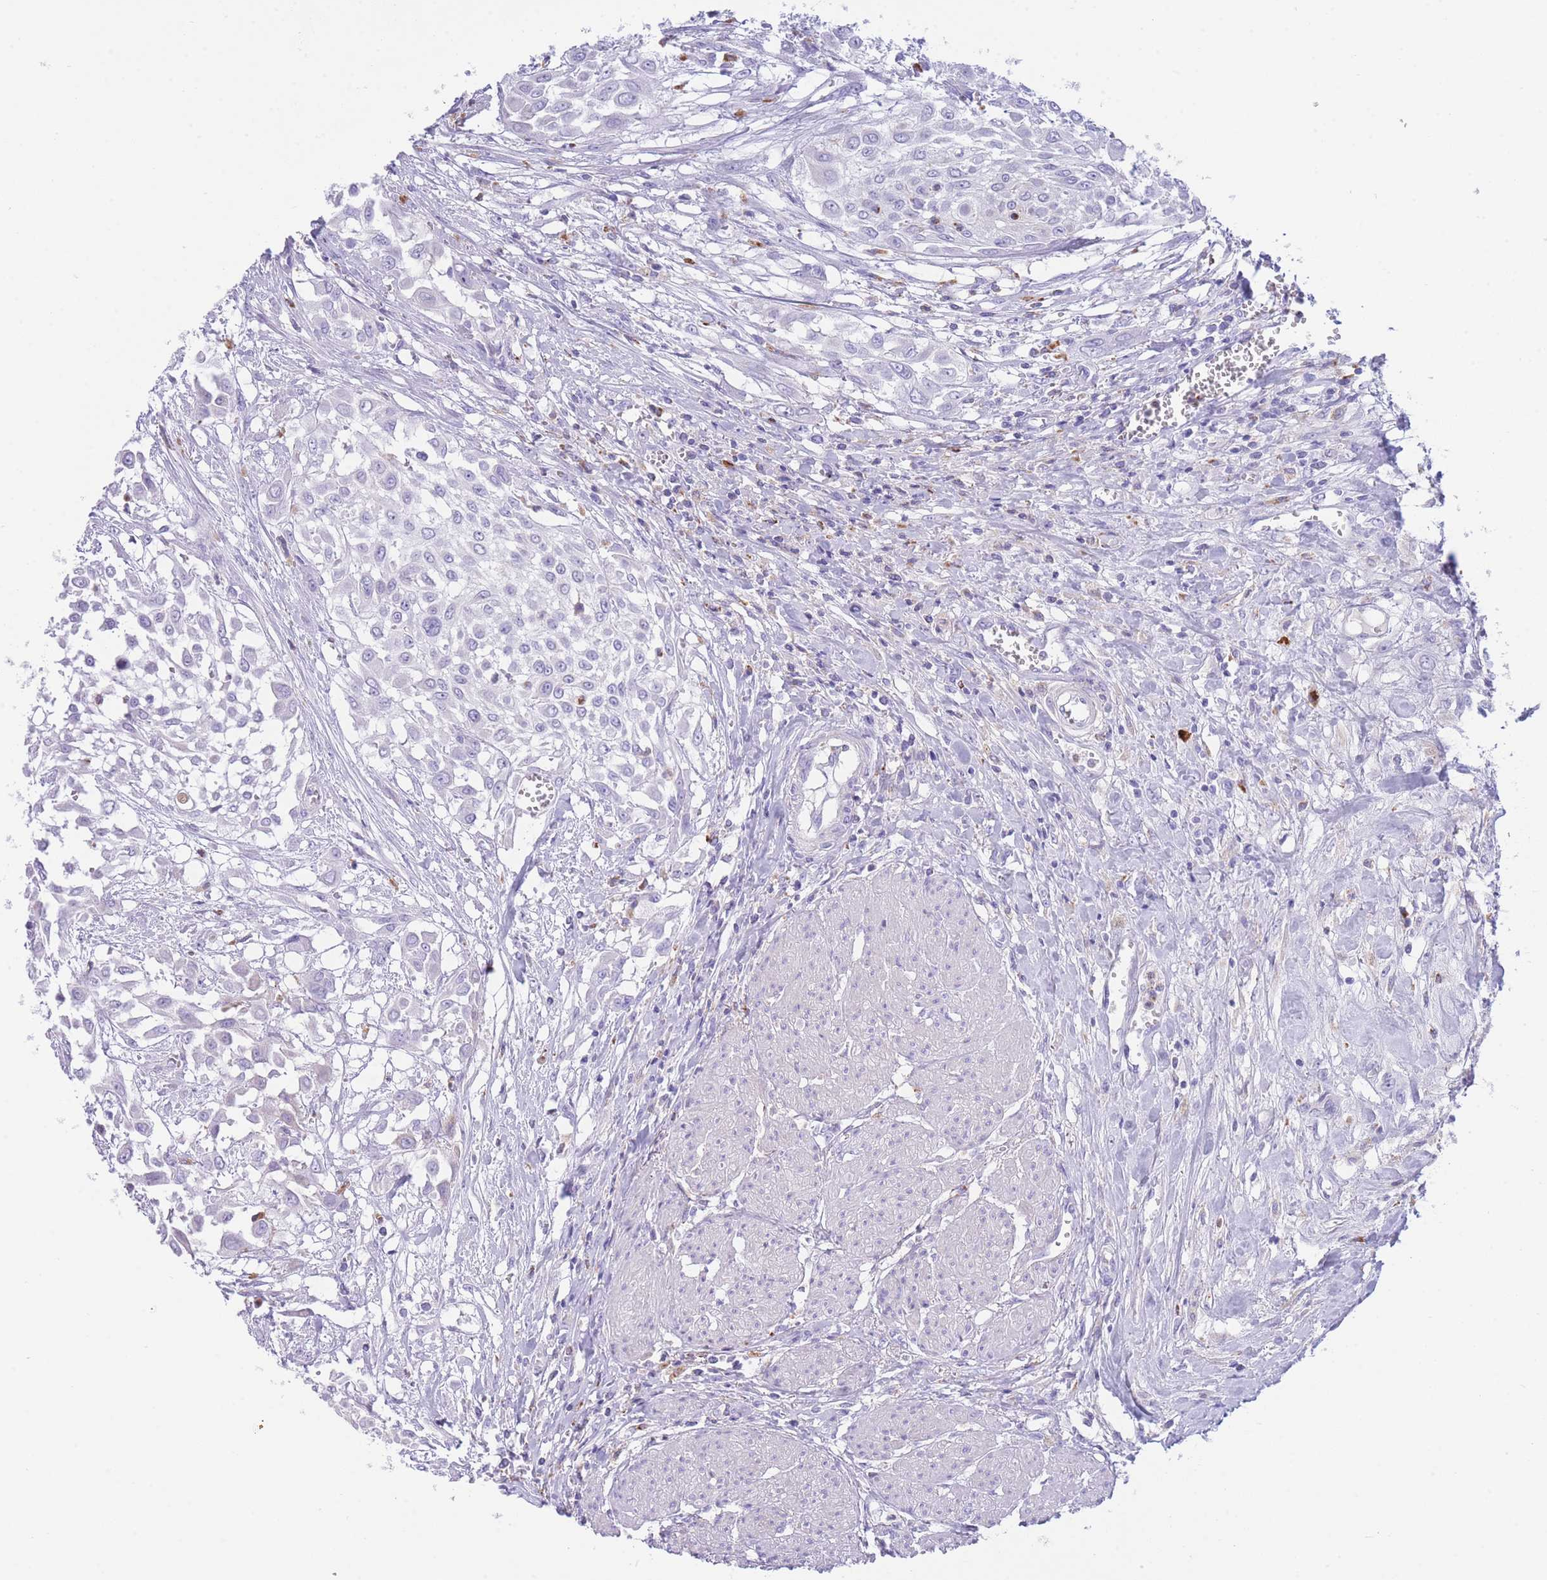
{"staining": {"intensity": "negative", "quantity": "none", "location": "none"}, "tissue": "urothelial cancer", "cell_type": "Tumor cells", "image_type": "cancer", "snomed": [{"axis": "morphology", "description": "Urothelial carcinoma, High grade"}, {"axis": "topography", "description": "Urinary bladder"}], "caption": "Urothelial carcinoma (high-grade) was stained to show a protein in brown. There is no significant positivity in tumor cells.", "gene": "PLBD1", "patient": {"sex": "male", "age": 57}}